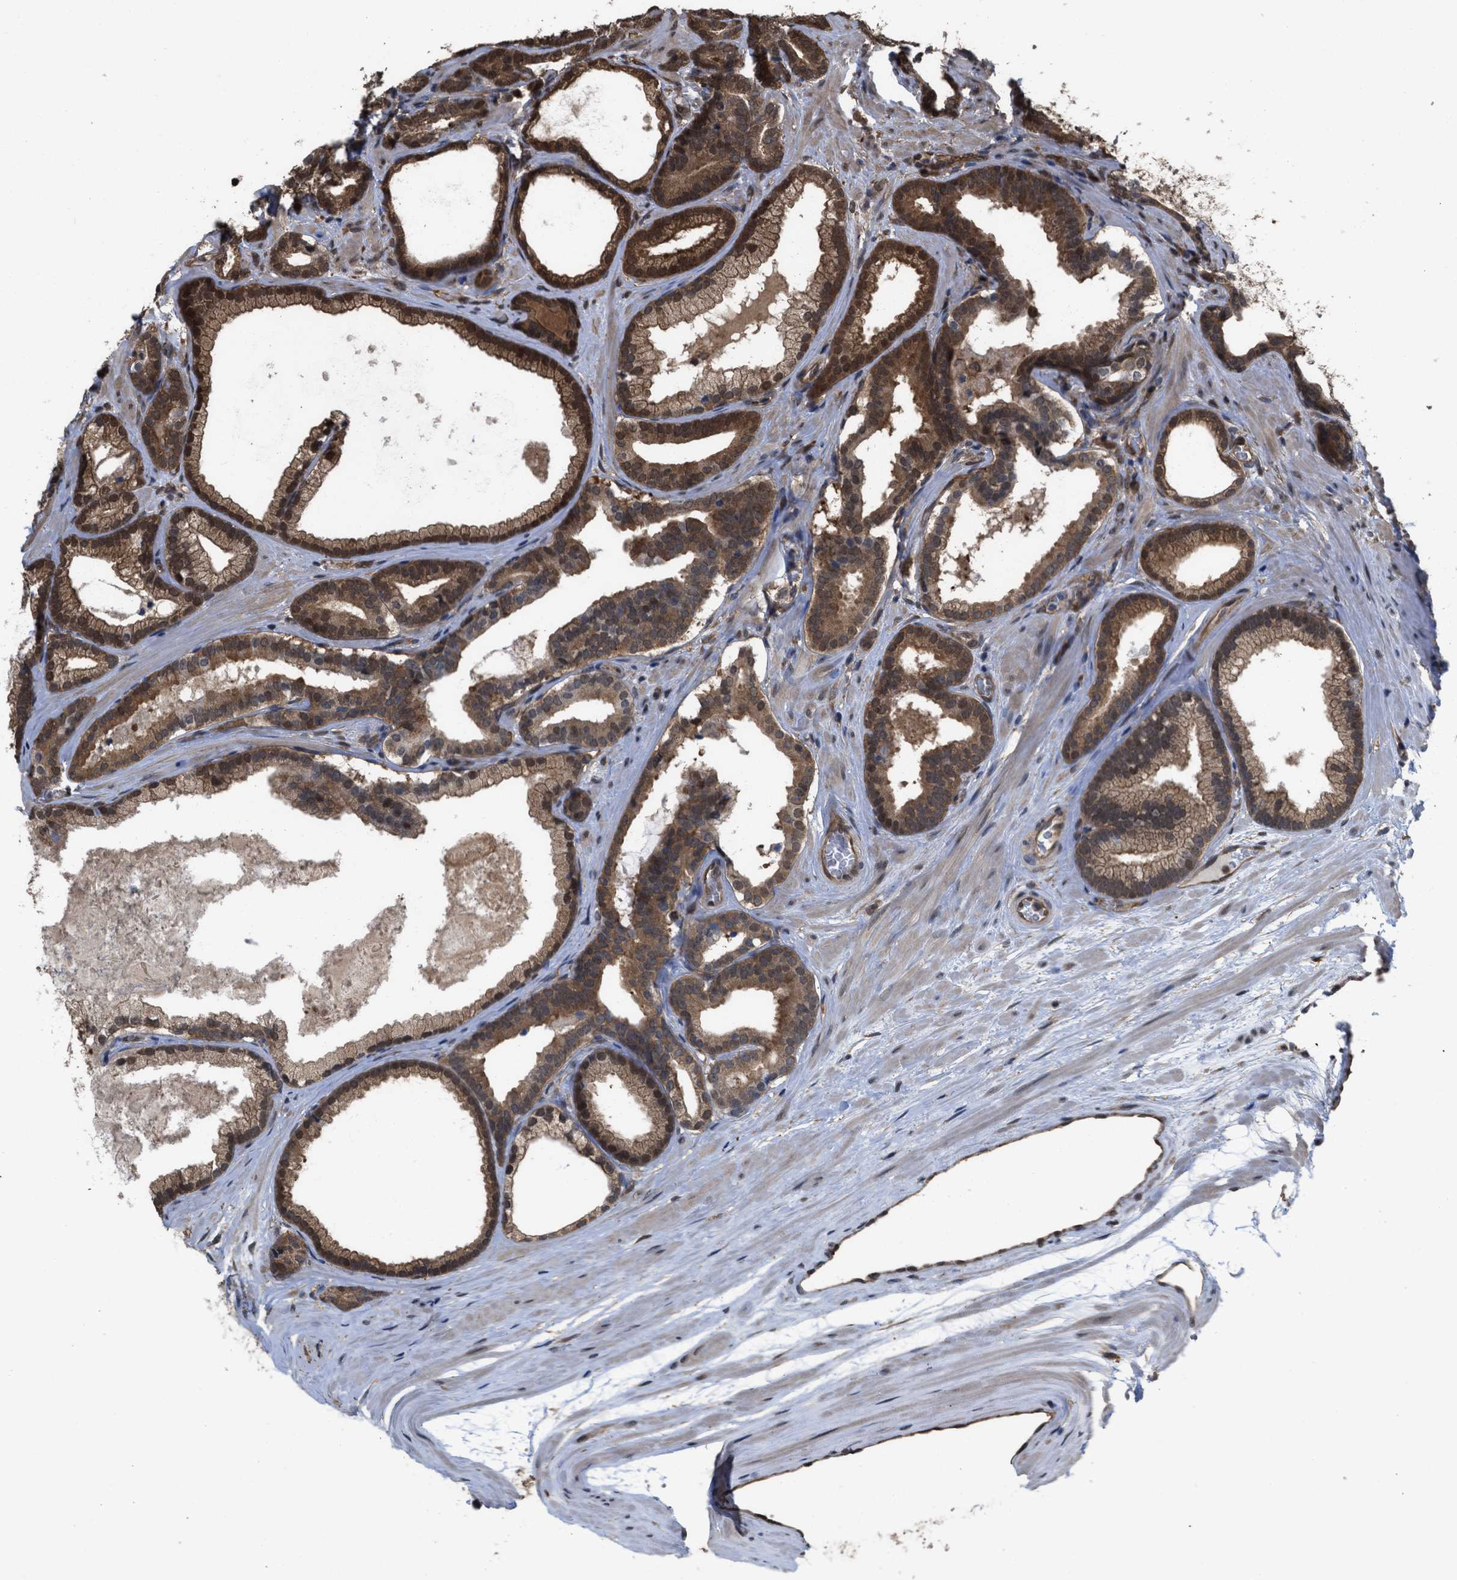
{"staining": {"intensity": "moderate", "quantity": ">75%", "location": "cytoplasmic/membranous,nuclear"}, "tissue": "prostate cancer", "cell_type": "Tumor cells", "image_type": "cancer", "snomed": [{"axis": "morphology", "description": "Adenocarcinoma, High grade"}, {"axis": "topography", "description": "Prostate"}], "caption": "Prostate high-grade adenocarcinoma stained with IHC exhibits moderate cytoplasmic/membranous and nuclear staining in approximately >75% of tumor cells. Using DAB (brown) and hematoxylin (blue) stains, captured at high magnification using brightfield microscopy.", "gene": "YWHAG", "patient": {"sex": "male", "age": 60}}